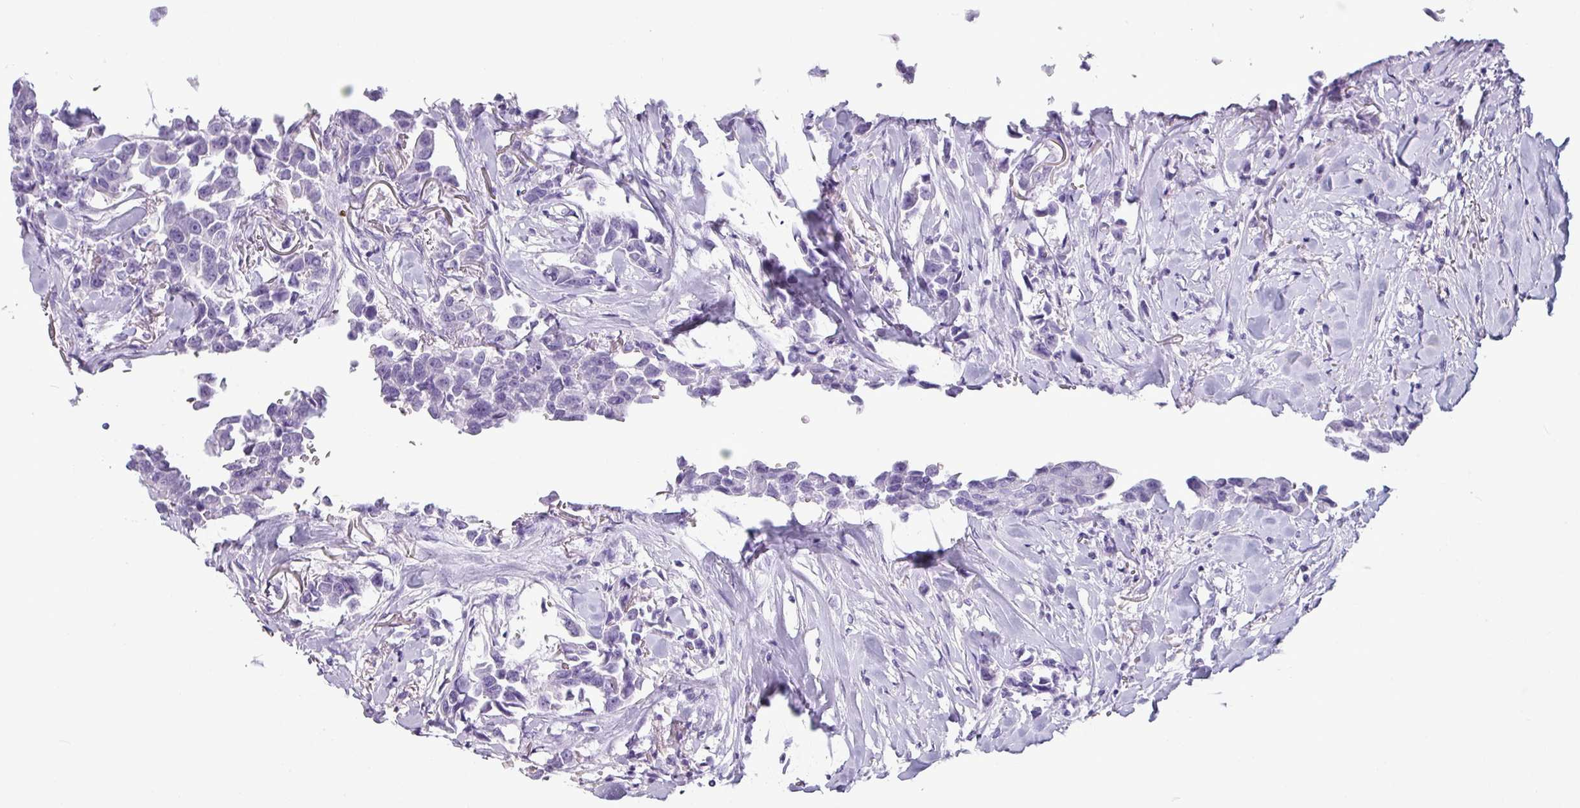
{"staining": {"intensity": "negative", "quantity": "none", "location": "none"}, "tissue": "breast cancer", "cell_type": "Tumor cells", "image_type": "cancer", "snomed": [{"axis": "morphology", "description": "Duct carcinoma"}, {"axis": "topography", "description": "Breast"}], "caption": "DAB immunohistochemical staining of human breast cancer (intraductal carcinoma) displays no significant expression in tumor cells.", "gene": "CRYBB2", "patient": {"sex": "female", "age": 80}}